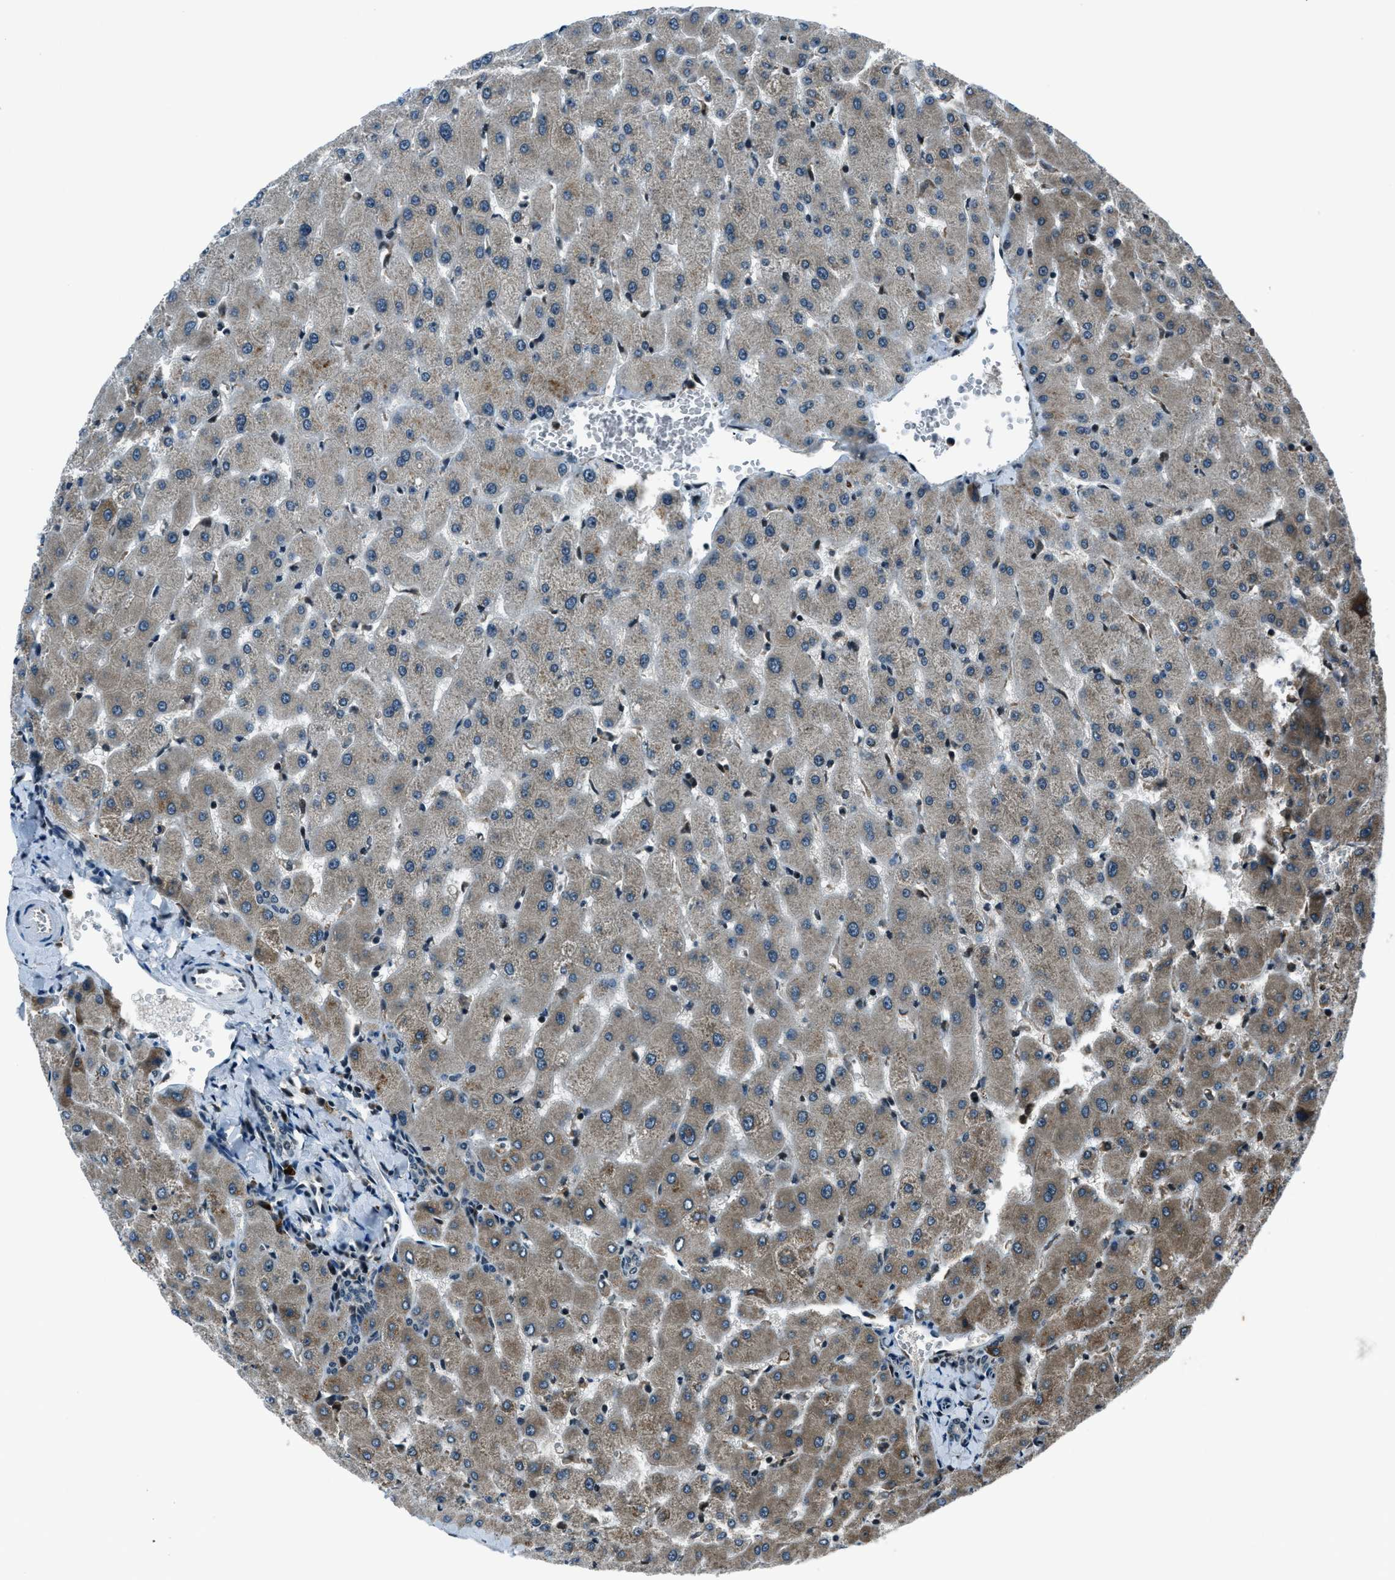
{"staining": {"intensity": "negative", "quantity": "none", "location": "none"}, "tissue": "liver", "cell_type": "Cholangiocytes", "image_type": "normal", "snomed": [{"axis": "morphology", "description": "Normal tissue, NOS"}, {"axis": "topography", "description": "Liver"}], "caption": "IHC of unremarkable liver shows no staining in cholangiocytes.", "gene": "ACTL9", "patient": {"sex": "female", "age": 63}}